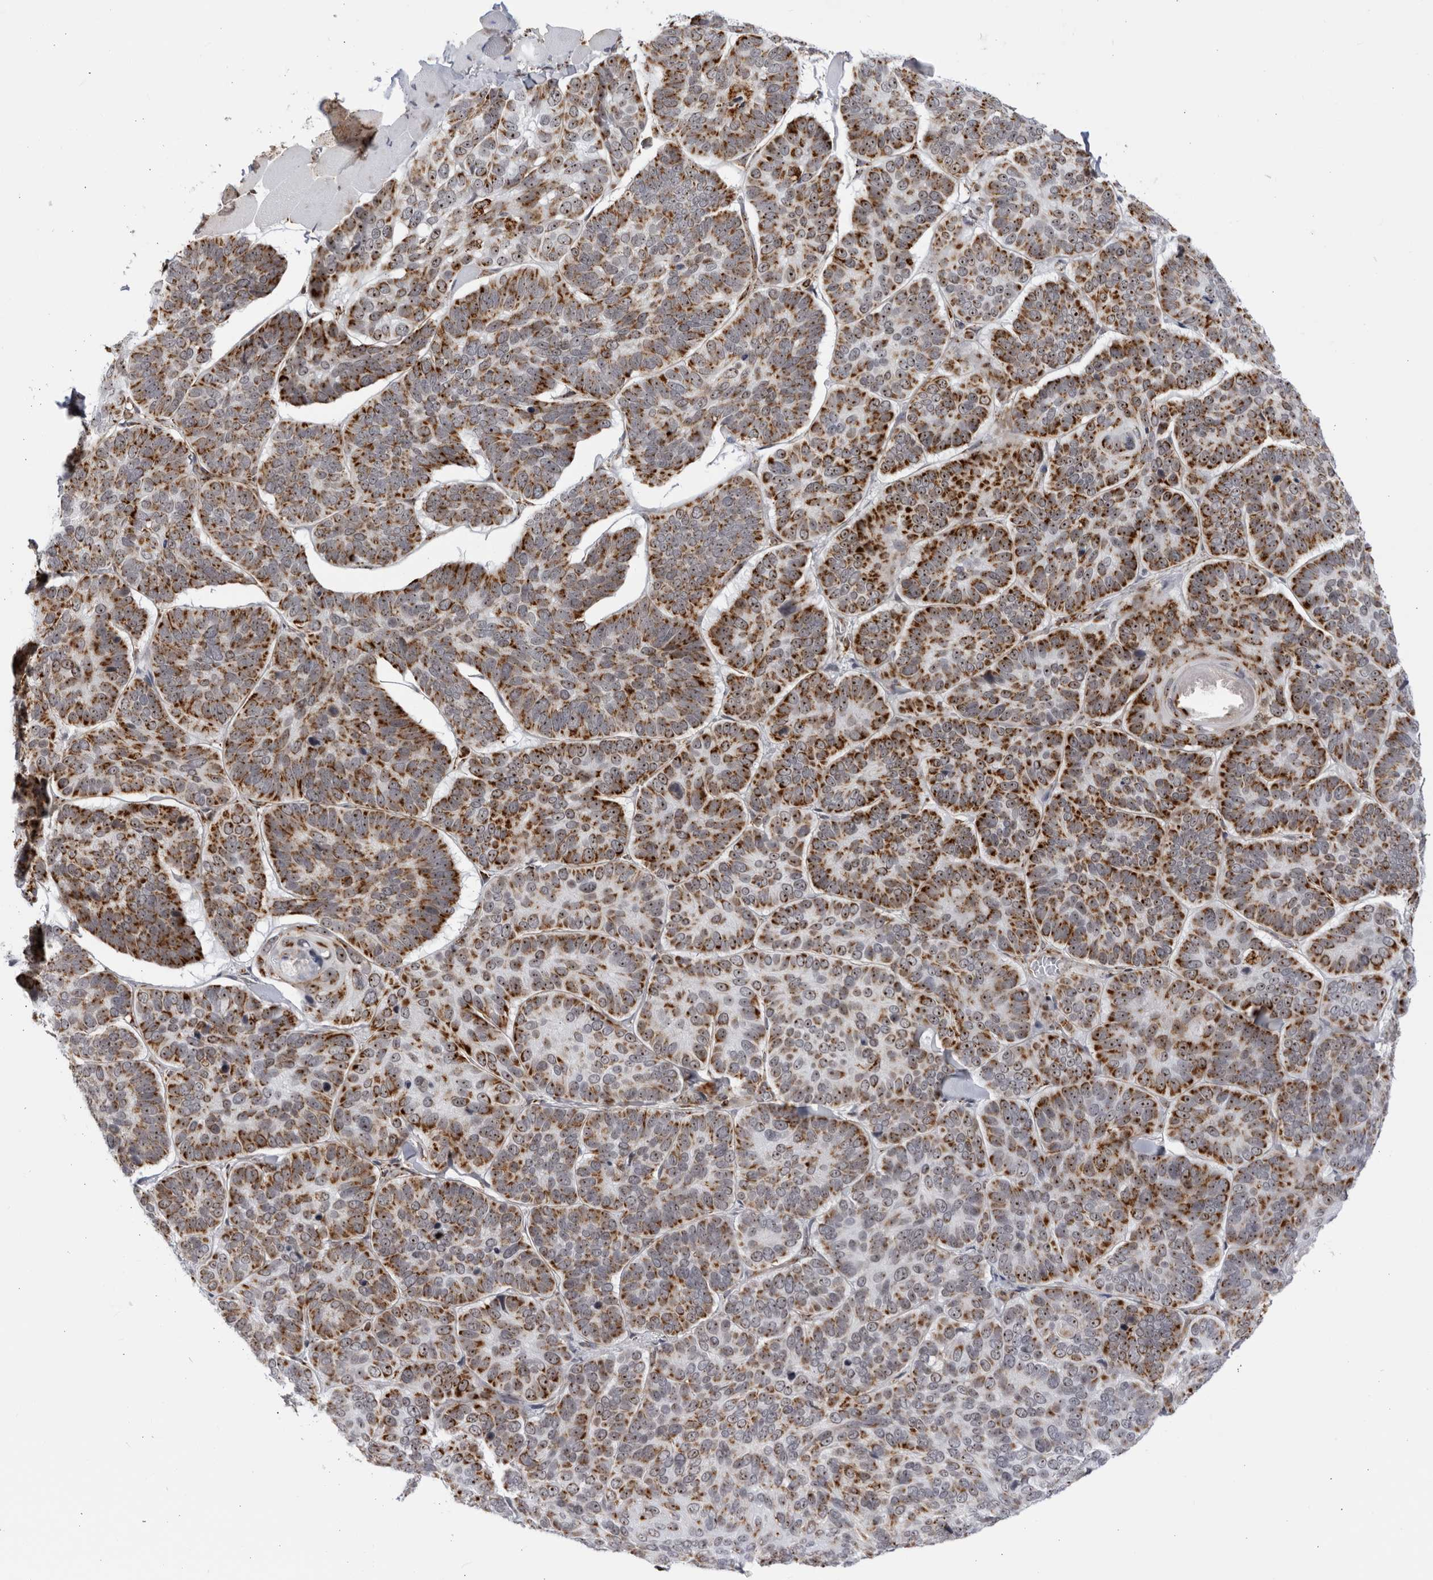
{"staining": {"intensity": "strong", "quantity": ">75%", "location": "cytoplasmic/membranous,nuclear"}, "tissue": "skin cancer", "cell_type": "Tumor cells", "image_type": "cancer", "snomed": [{"axis": "morphology", "description": "Basal cell carcinoma"}, {"axis": "topography", "description": "Skin"}], "caption": "This is an image of IHC staining of skin cancer (basal cell carcinoma), which shows strong expression in the cytoplasmic/membranous and nuclear of tumor cells.", "gene": "RBM34", "patient": {"sex": "male", "age": 62}}